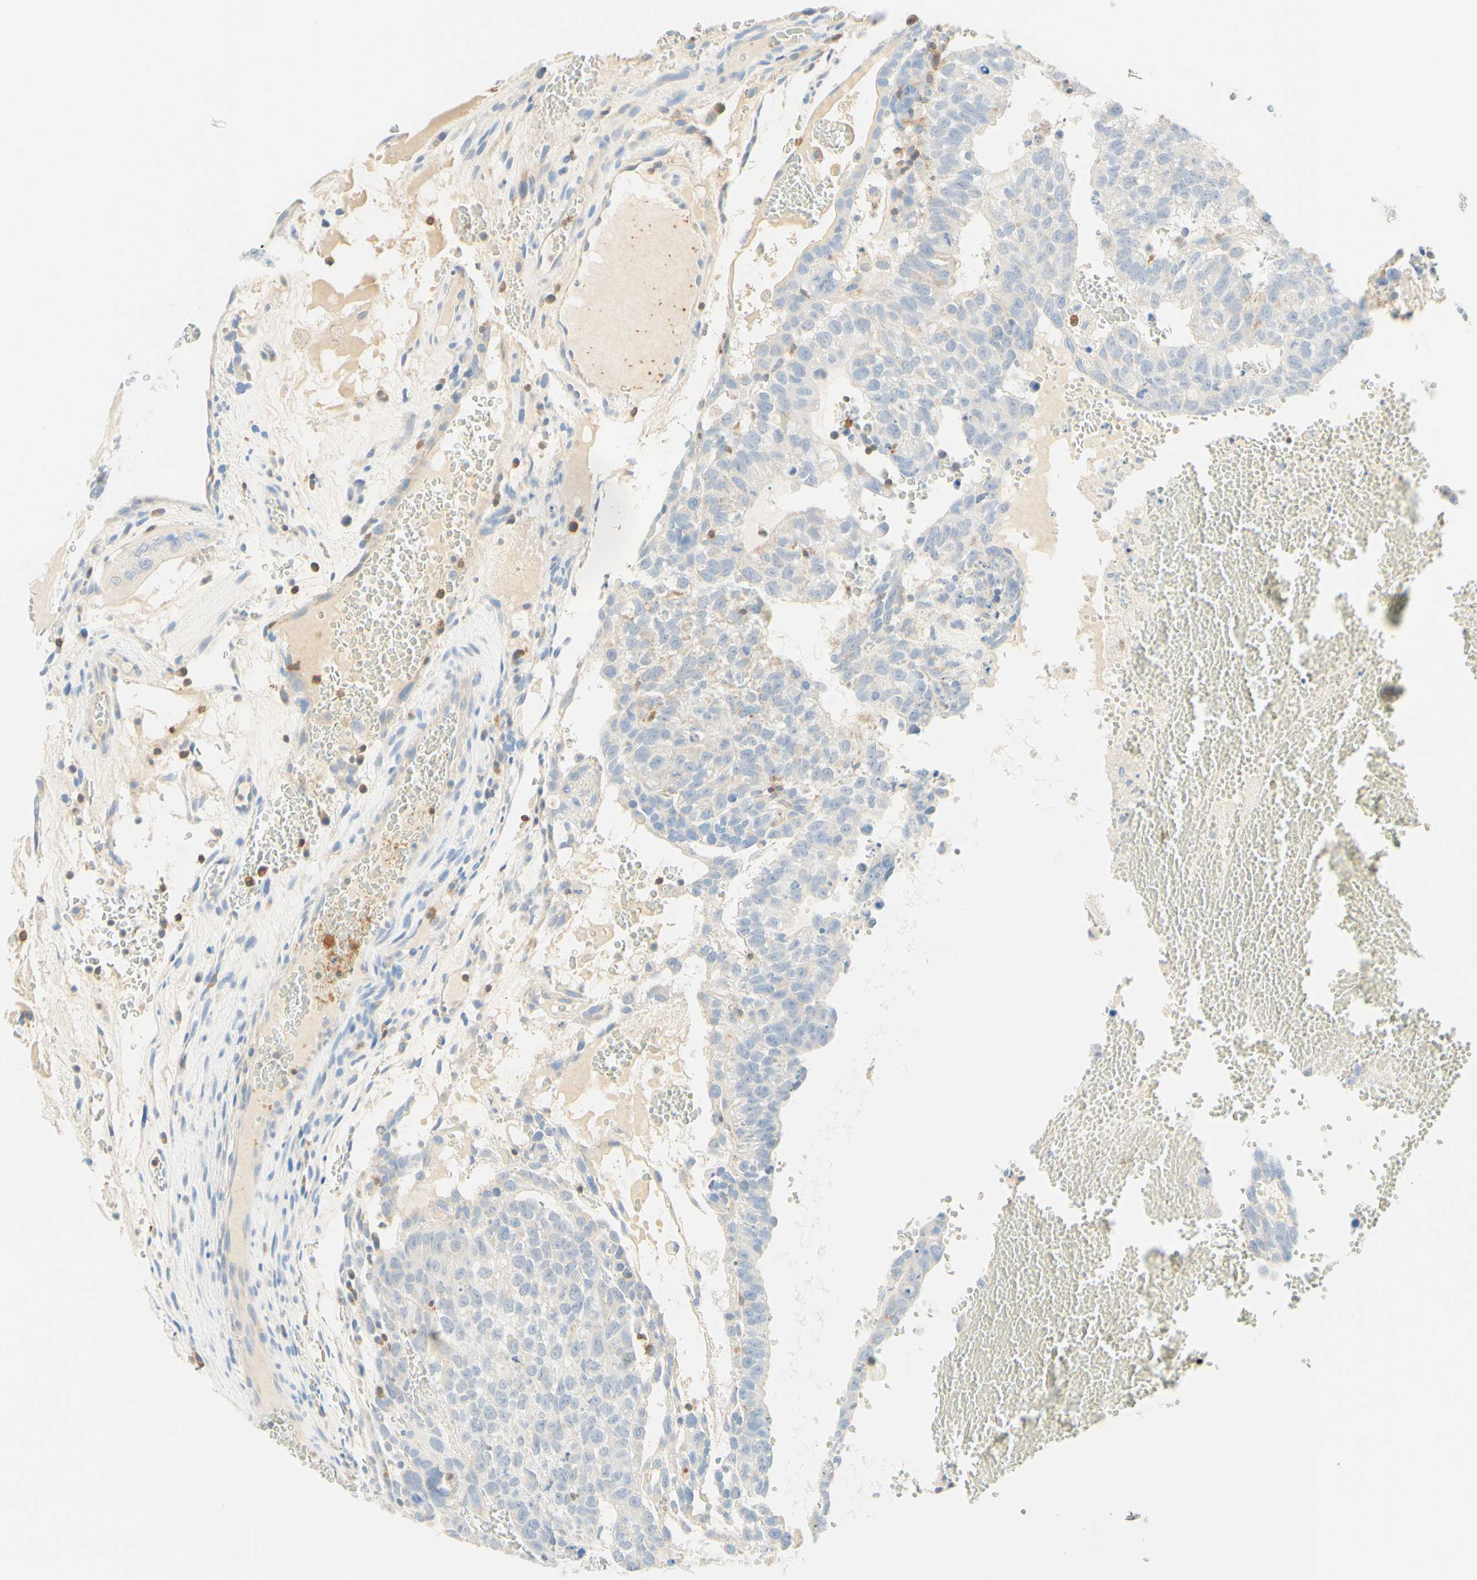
{"staining": {"intensity": "negative", "quantity": "none", "location": "none"}, "tissue": "testis cancer", "cell_type": "Tumor cells", "image_type": "cancer", "snomed": [{"axis": "morphology", "description": "Seminoma, NOS"}, {"axis": "morphology", "description": "Carcinoma, Embryonal, NOS"}, {"axis": "topography", "description": "Testis"}], "caption": "Testis cancer (seminoma) stained for a protein using immunohistochemistry reveals no positivity tumor cells.", "gene": "LAT", "patient": {"sex": "male", "age": 52}}